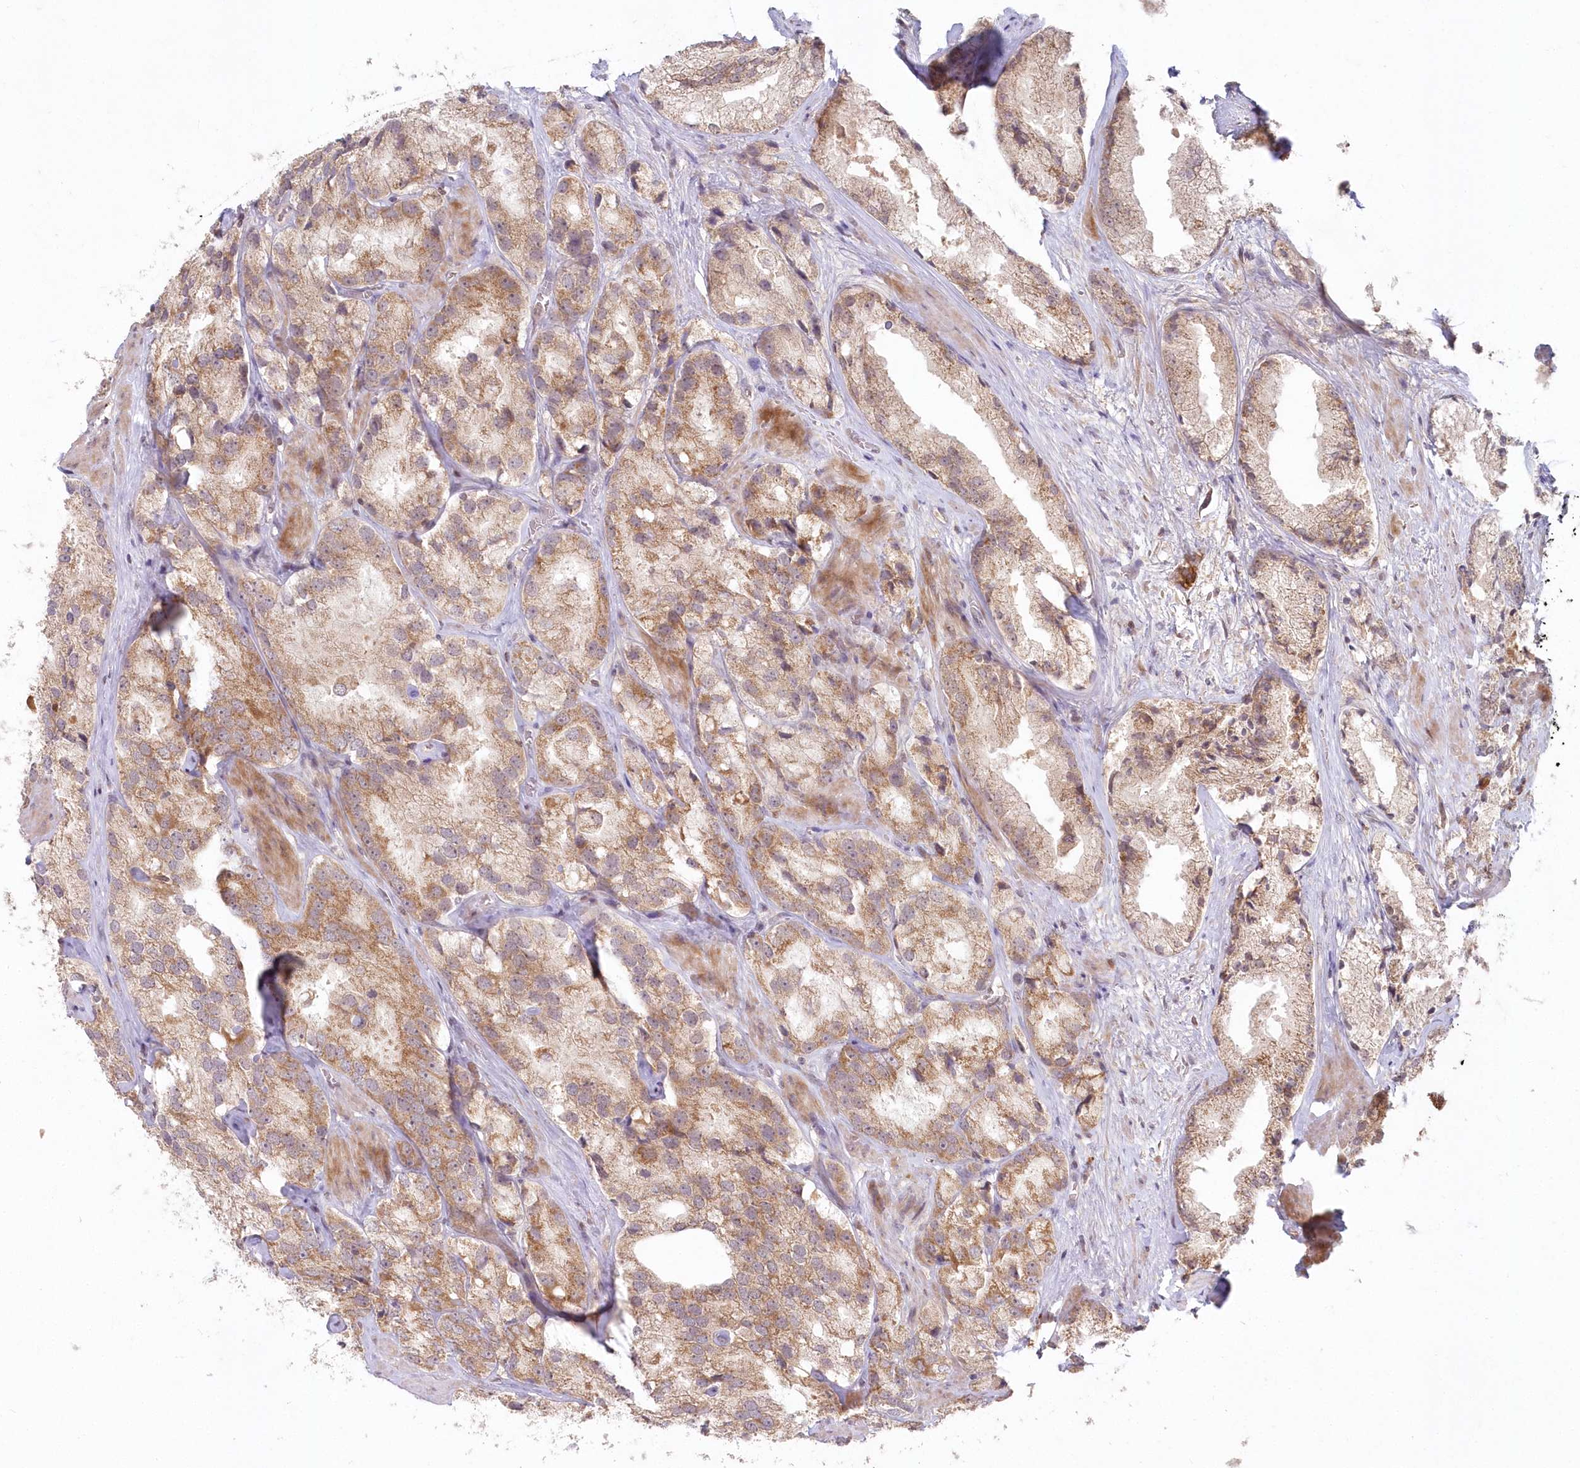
{"staining": {"intensity": "moderate", "quantity": ">75%", "location": "cytoplasmic/membranous"}, "tissue": "prostate cancer", "cell_type": "Tumor cells", "image_type": "cancer", "snomed": [{"axis": "morphology", "description": "Adenocarcinoma, High grade"}, {"axis": "topography", "description": "Prostate"}], "caption": "IHC (DAB) staining of human prostate high-grade adenocarcinoma displays moderate cytoplasmic/membranous protein expression in about >75% of tumor cells.", "gene": "ASCC1", "patient": {"sex": "male", "age": 66}}